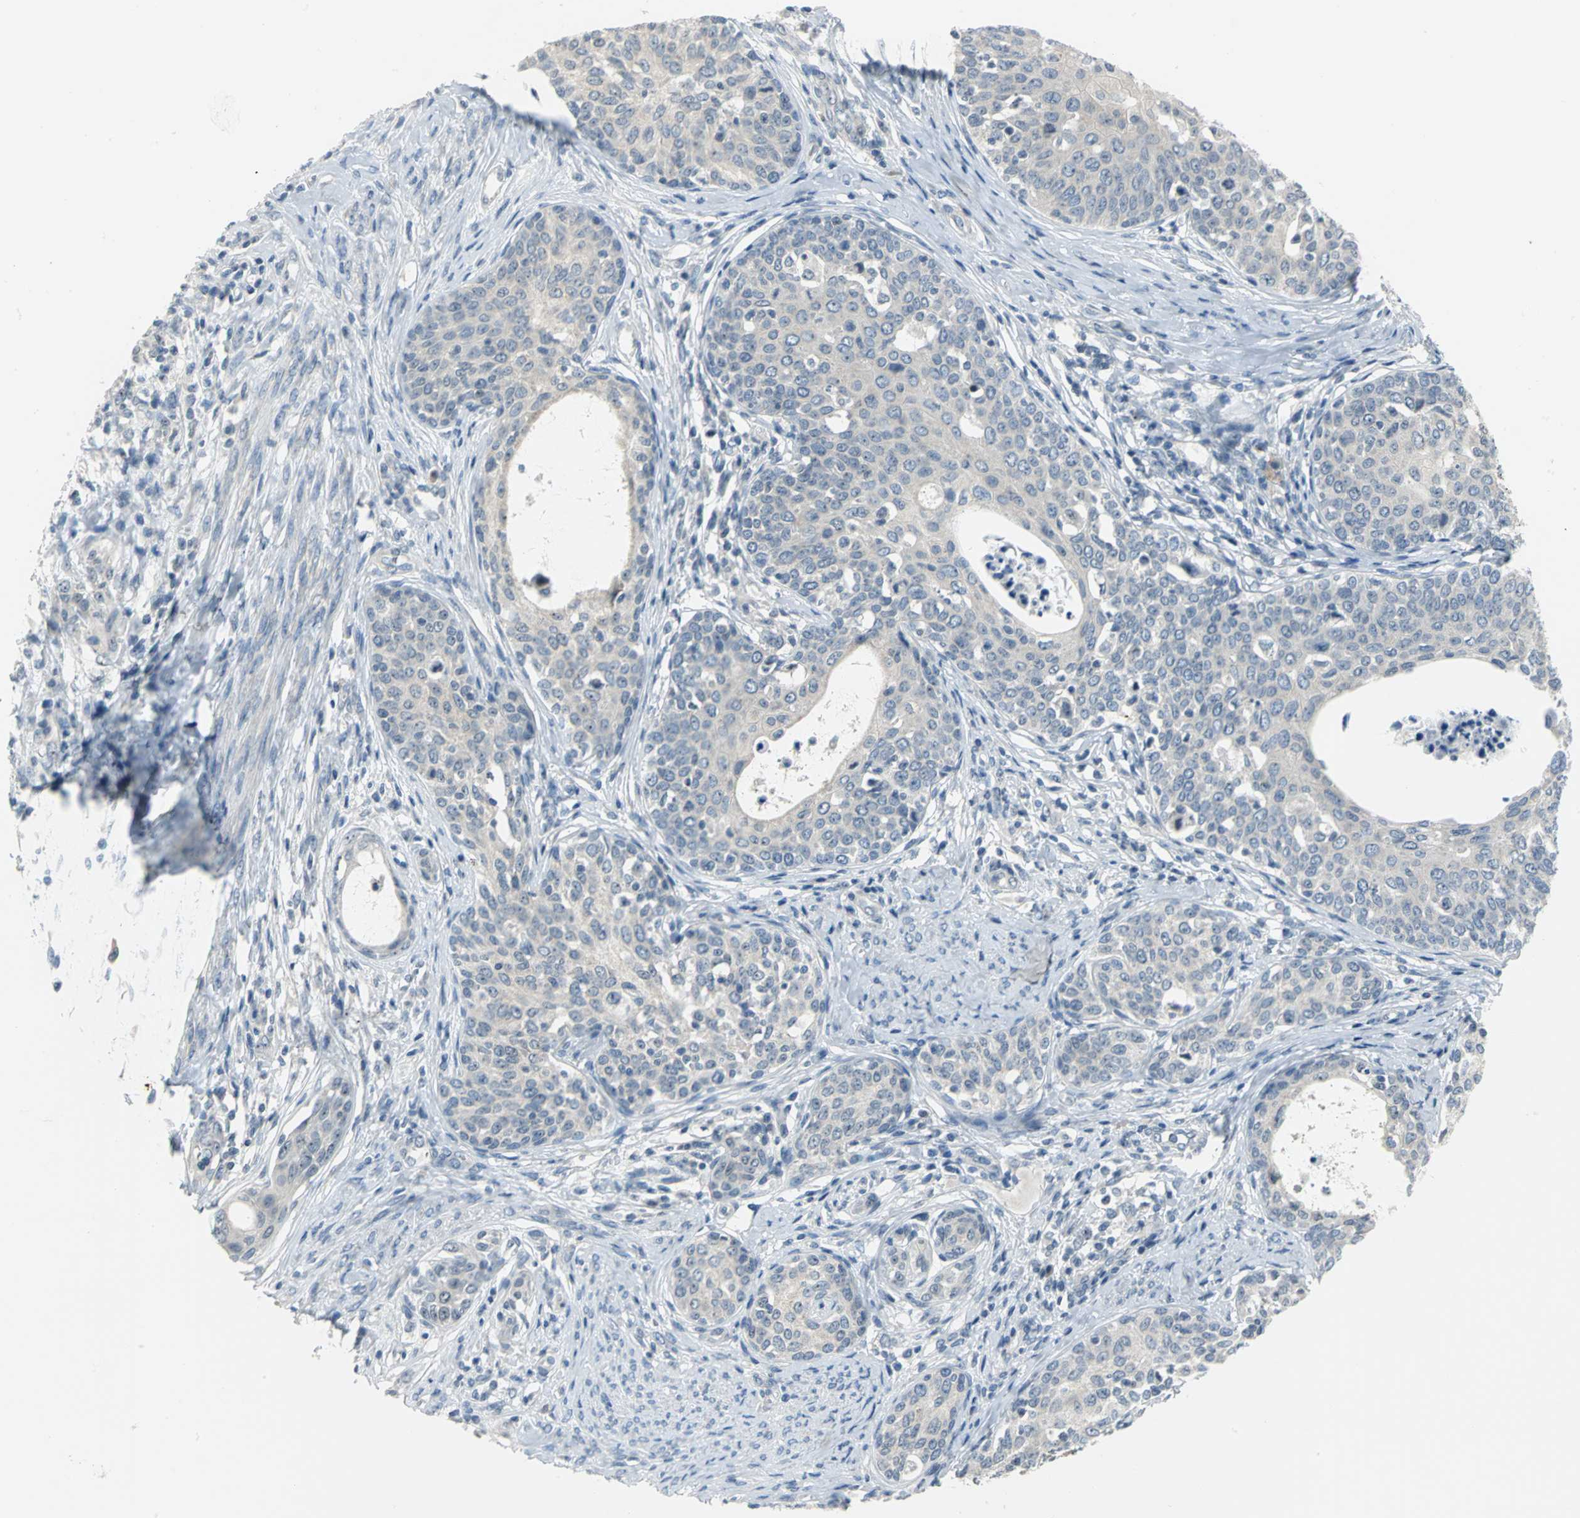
{"staining": {"intensity": "moderate", "quantity": "25%-75%", "location": "nuclear"}, "tissue": "cervical cancer", "cell_type": "Tumor cells", "image_type": "cancer", "snomed": [{"axis": "morphology", "description": "Squamous cell carcinoma, NOS"}, {"axis": "morphology", "description": "Adenocarcinoma, NOS"}, {"axis": "topography", "description": "Cervix"}], "caption": "Immunohistochemical staining of adenocarcinoma (cervical) exhibits medium levels of moderate nuclear protein expression in approximately 25%-75% of tumor cells.", "gene": "MYBBP1A", "patient": {"sex": "female", "age": 52}}